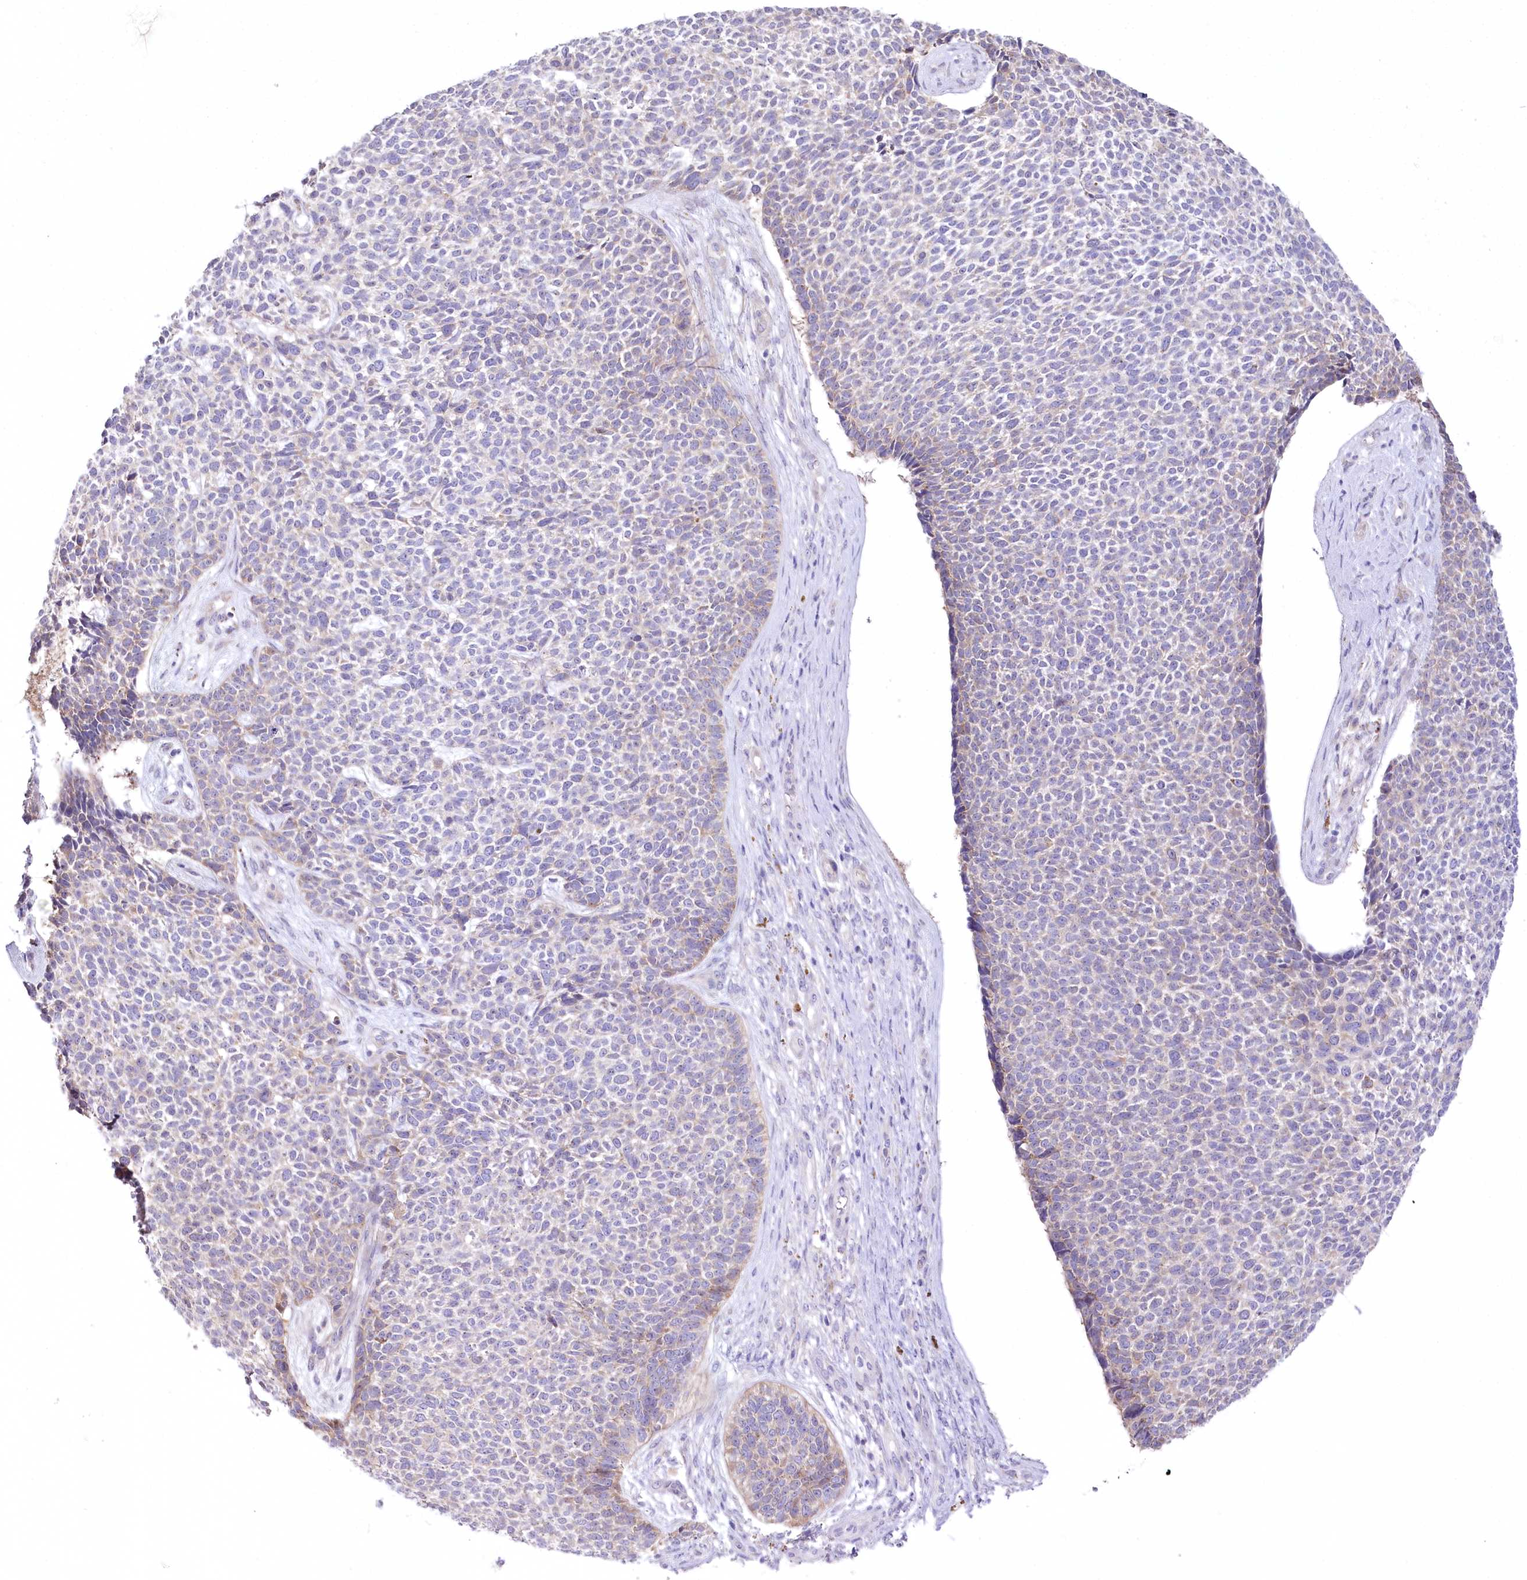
{"staining": {"intensity": "weak", "quantity": "<25%", "location": "cytoplasmic/membranous"}, "tissue": "skin cancer", "cell_type": "Tumor cells", "image_type": "cancer", "snomed": [{"axis": "morphology", "description": "Basal cell carcinoma"}, {"axis": "topography", "description": "Skin"}], "caption": "This is an immunohistochemistry (IHC) micrograph of skin basal cell carcinoma. There is no expression in tumor cells.", "gene": "MYOZ1", "patient": {"sex": "female", "age": 84}}